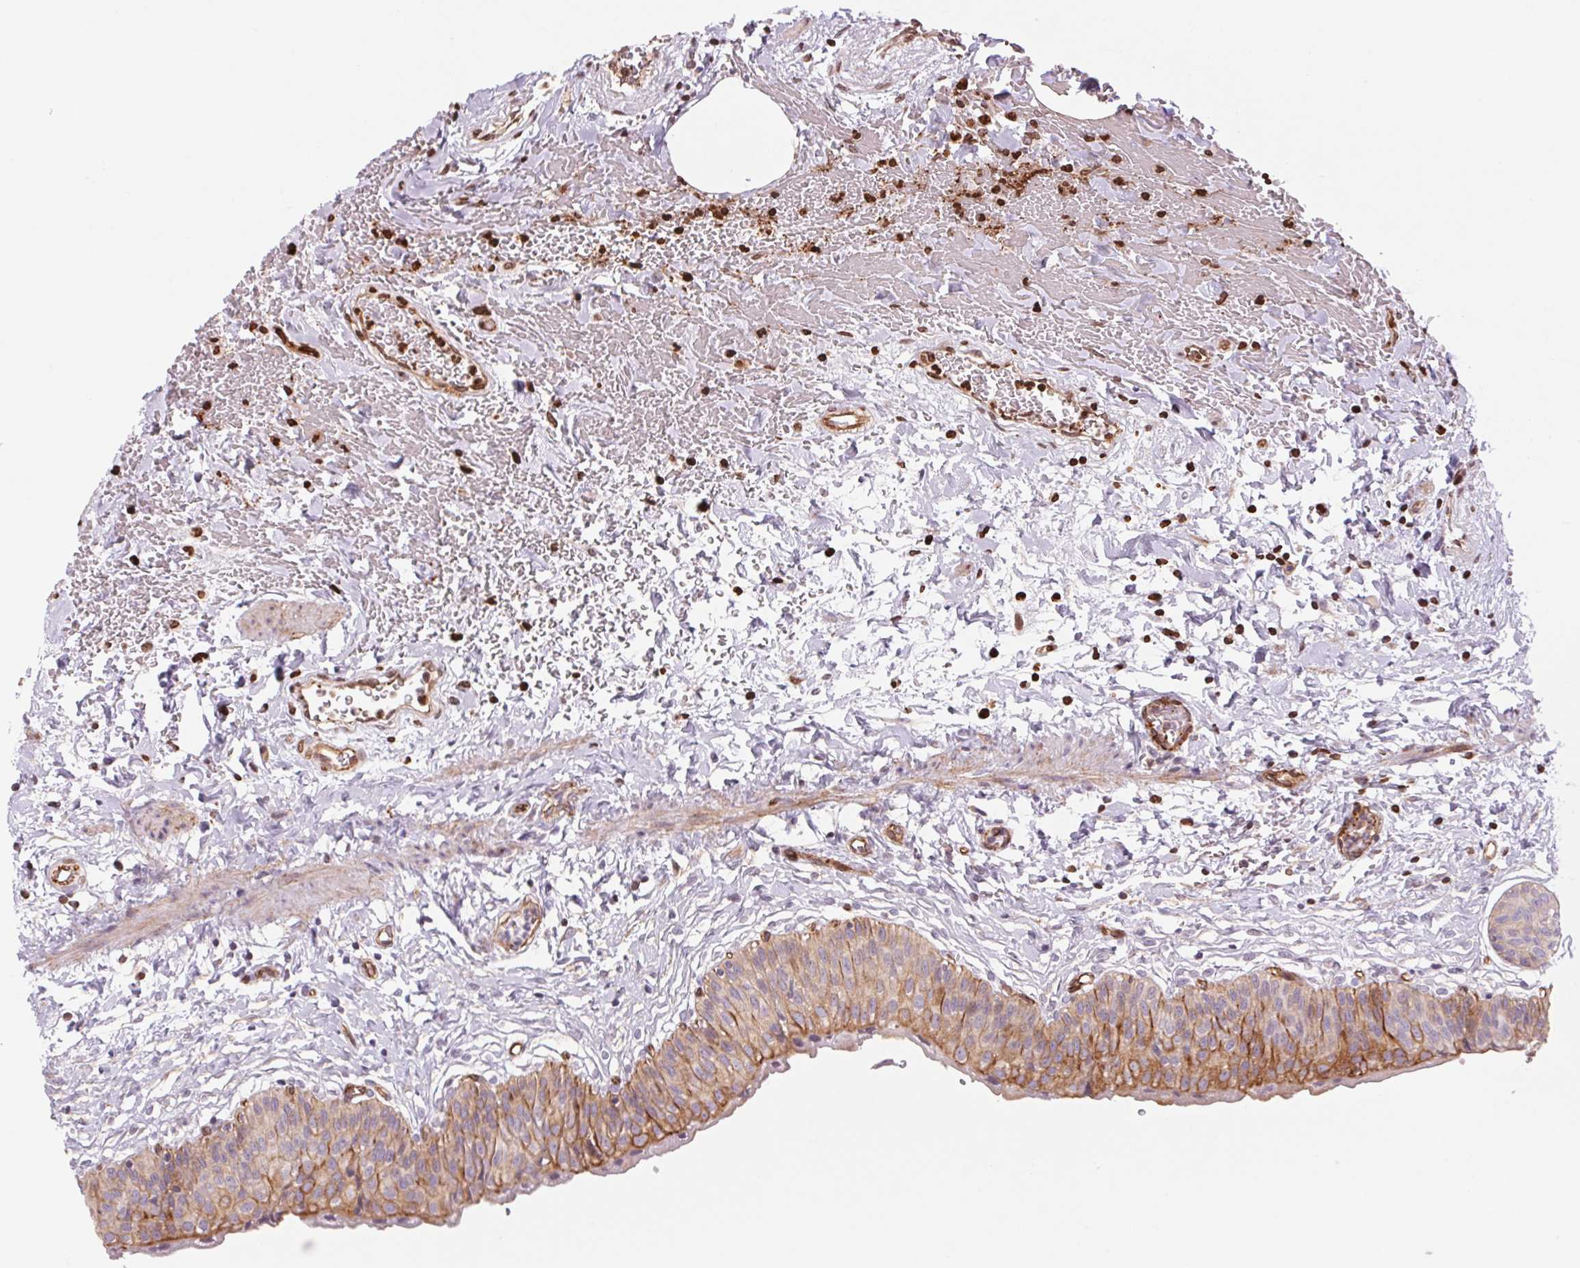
{"staining": {"intensity": "moderate", "quantity": "25%-75%", "location": "cytoplasmic/membranous"}, "tissue": "urinary bladder", "cell_type": "Urothelial cells", "image_type": "normal", "snomed": [{"axis": "morphology", "description": "Normal tissue, NOS"}, {"axis": "topography", "description": "Urinary bladder"}], "caption": "About 25%-75% of urothelial cells in benign urinary bladder exhibit moderate cytoplasmic/membranous protein positivity as visualized by brown immunohistochemical staining.", "gene": "MS4A13", "patient": {"sex": "male", "age": 55}}